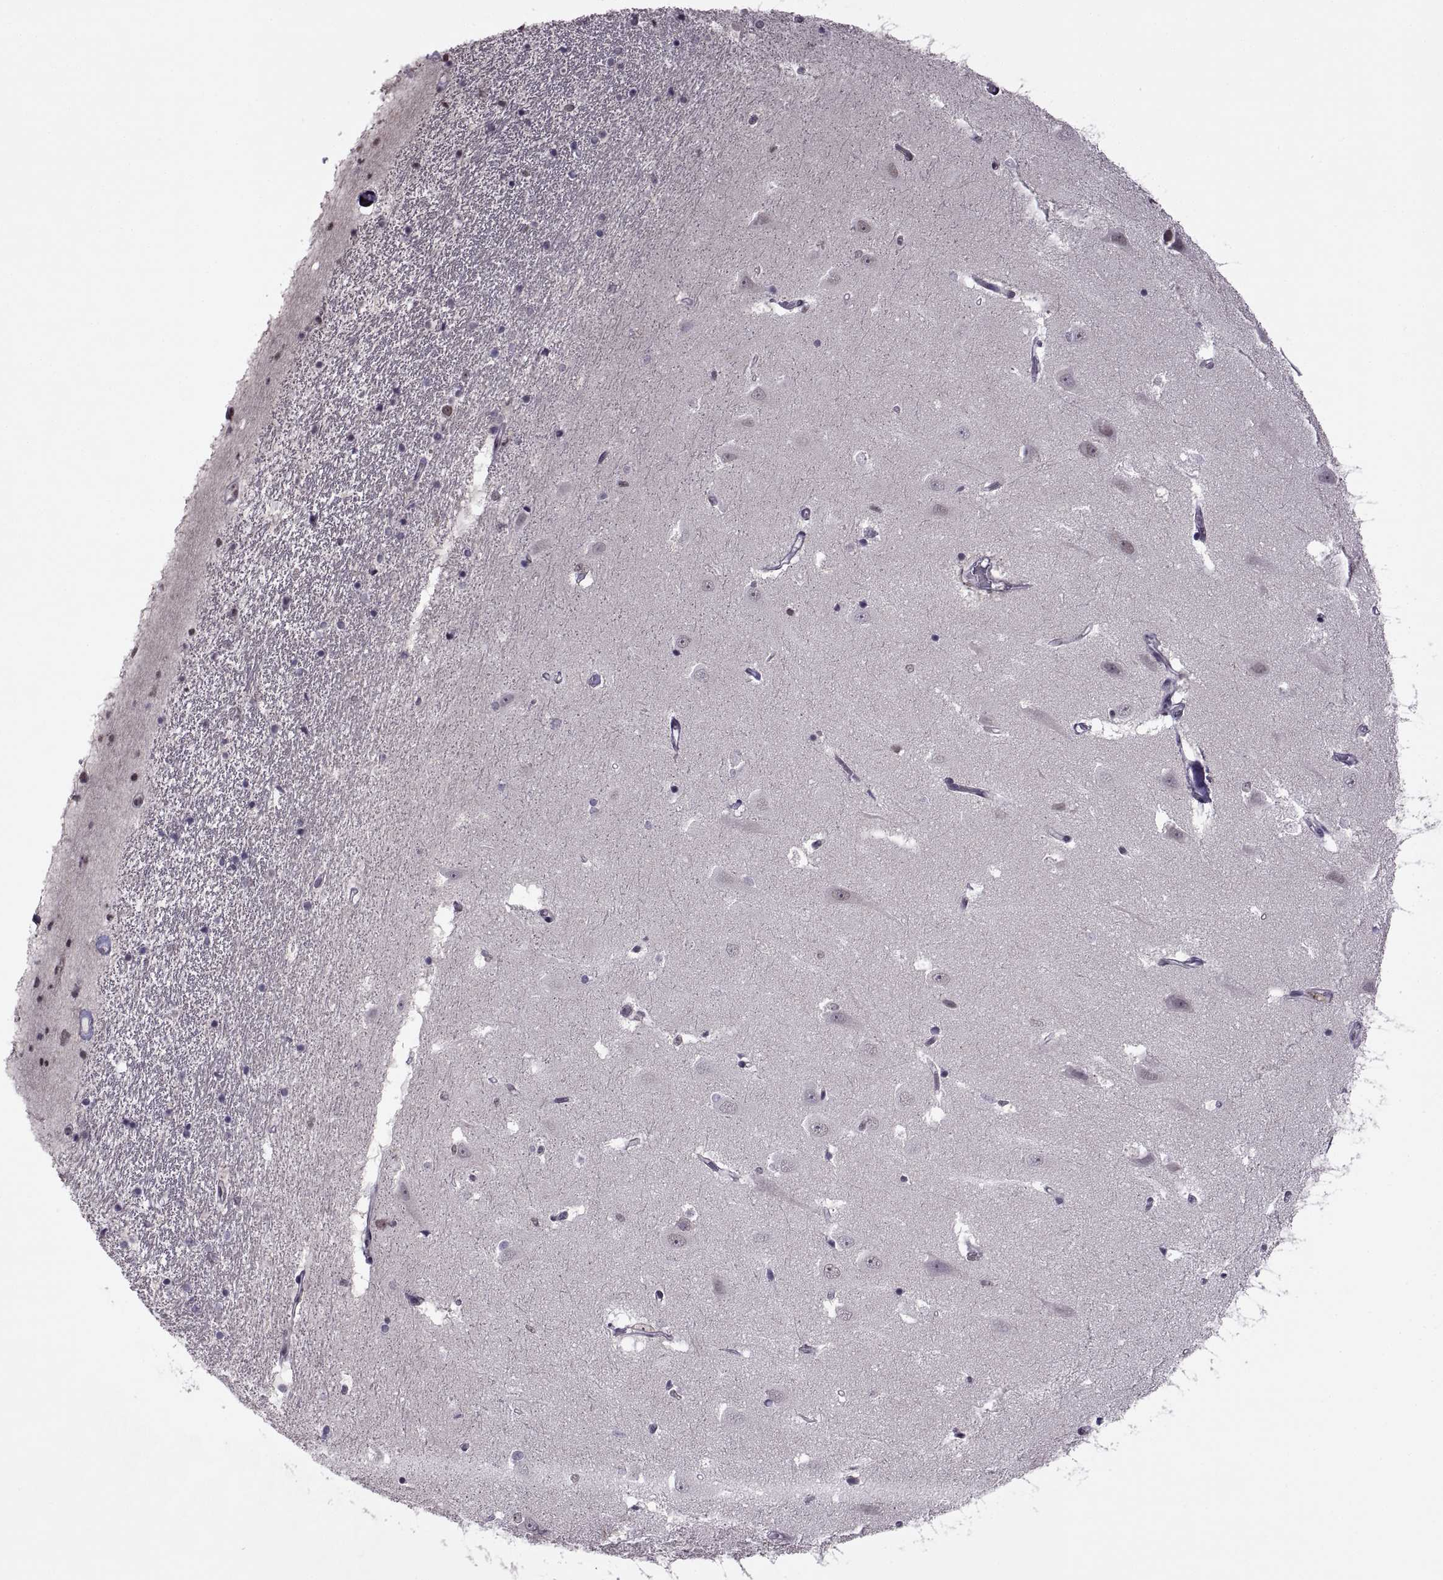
{"staining": {"intensity": "negative", "quantity": "none", "location": "none"}, "tissue": "hippocampus", "cell_type": "Glial cells", "image_type": "normal", "snomed": [{"axis": "morphology", "description": "Normal tissue, NOS"}, {"axis": "topography", "description": "Hippocampus"}], "caption": "Glial cells show no significant protein expression in benign hippocampus. (Stains: DAB immunohistochemistry (IHC) with hematoxylin counter stain, Microscopy: brightfield microscopy at high magnification).", "gene": "OTP", "patient": {"sex": "male", "age": 44}}